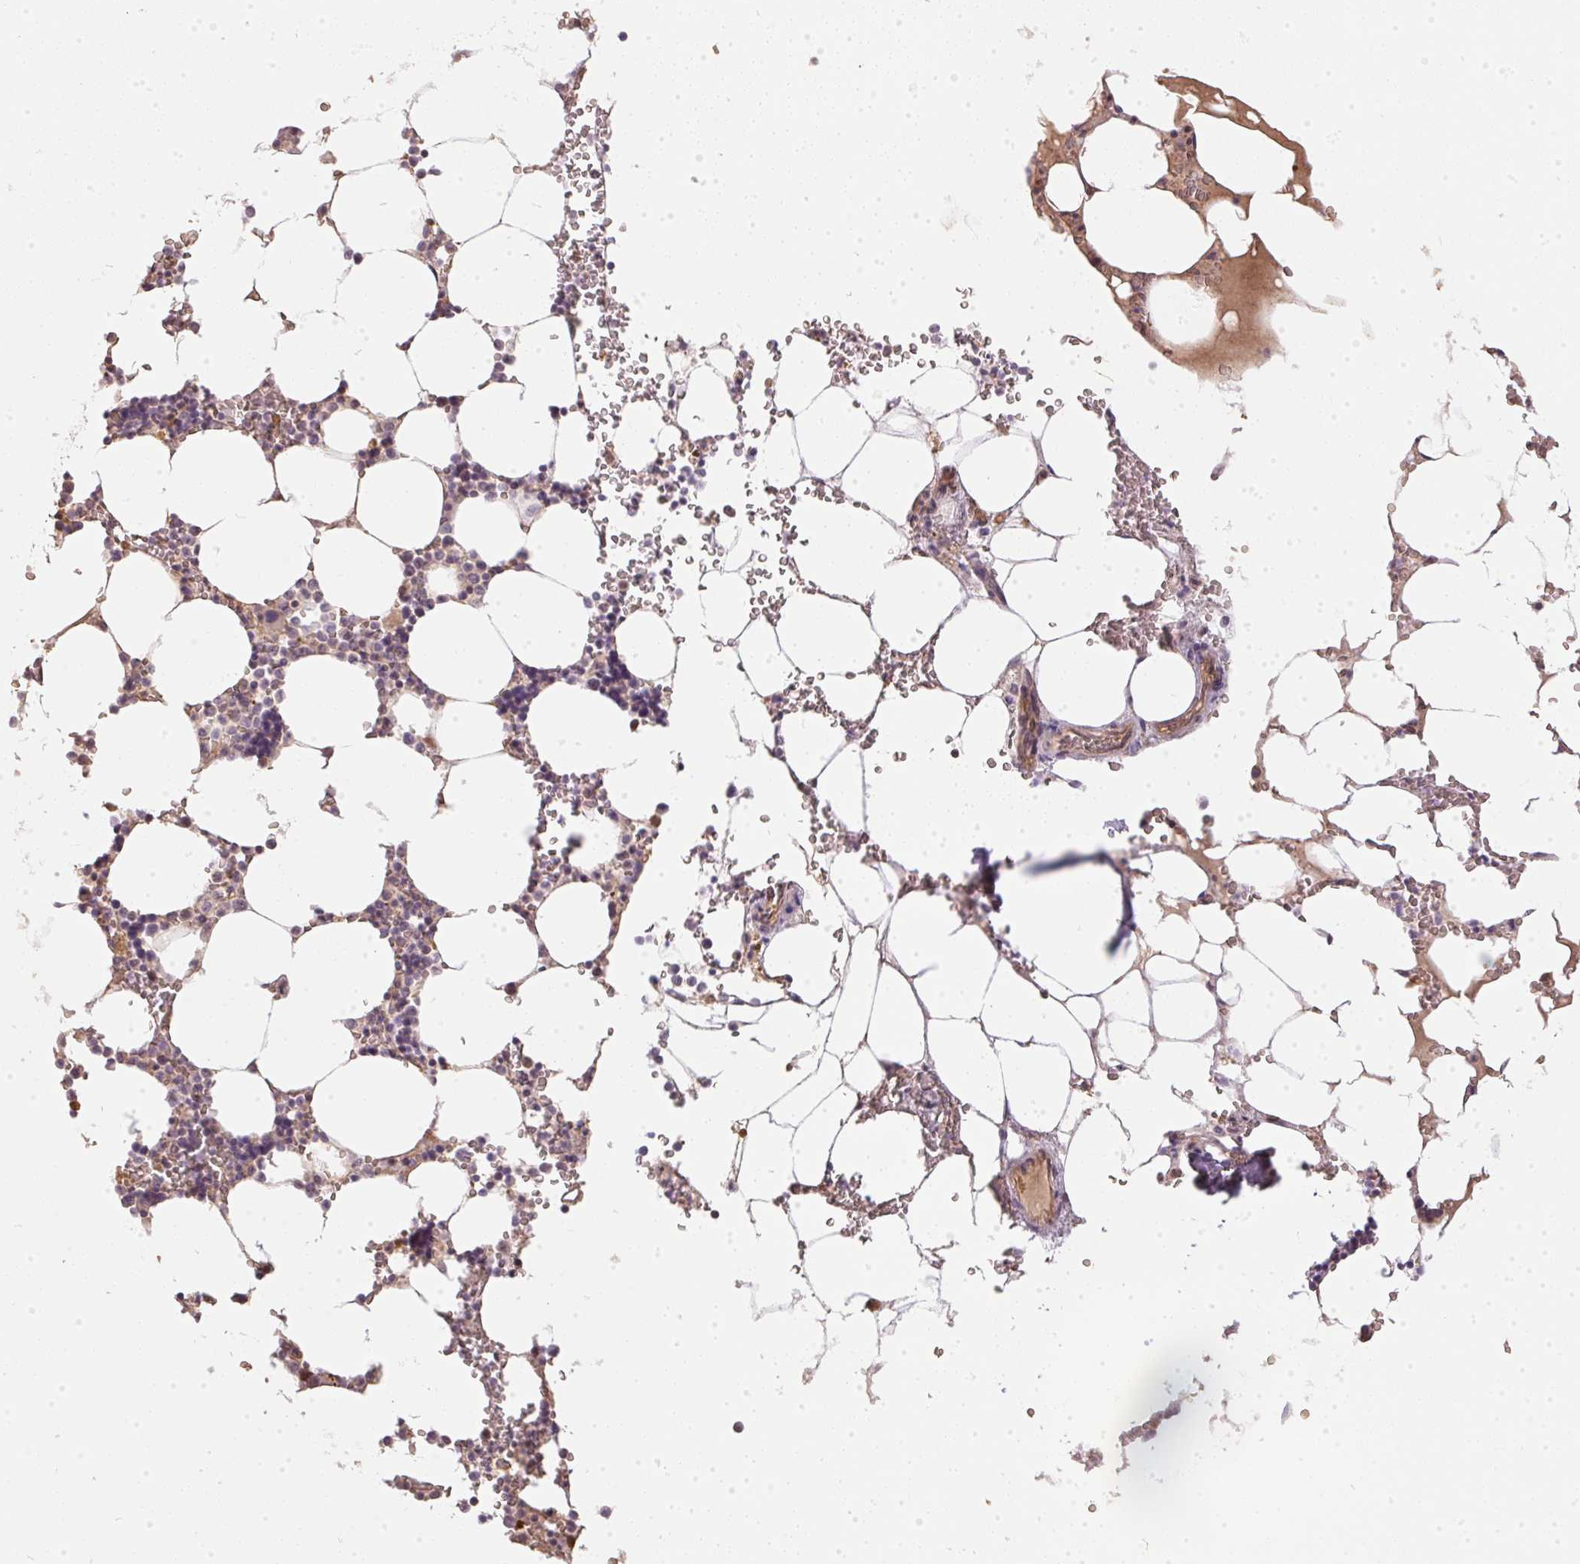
{"staining": {"intensity": "weak", "quantity": "<25%", "location": "cytoplasmic/membranous"}, "tissue": "bone marrow", "cell_type": "Hematopoietic cells", "image_type": "normal", "snomed": [{"axis": "morphology", "description": "Normal tissue, NOS"}, {"axis": "topography", "description": "Bone marrow"}], "caption": "This is a histopathology image of immunohistochemistry staining of unremarkable bone marrow, which shows no expression in hematopoietic cells.", "gene": "BLMH", "patient": {"sex": "male", "age": 64}}